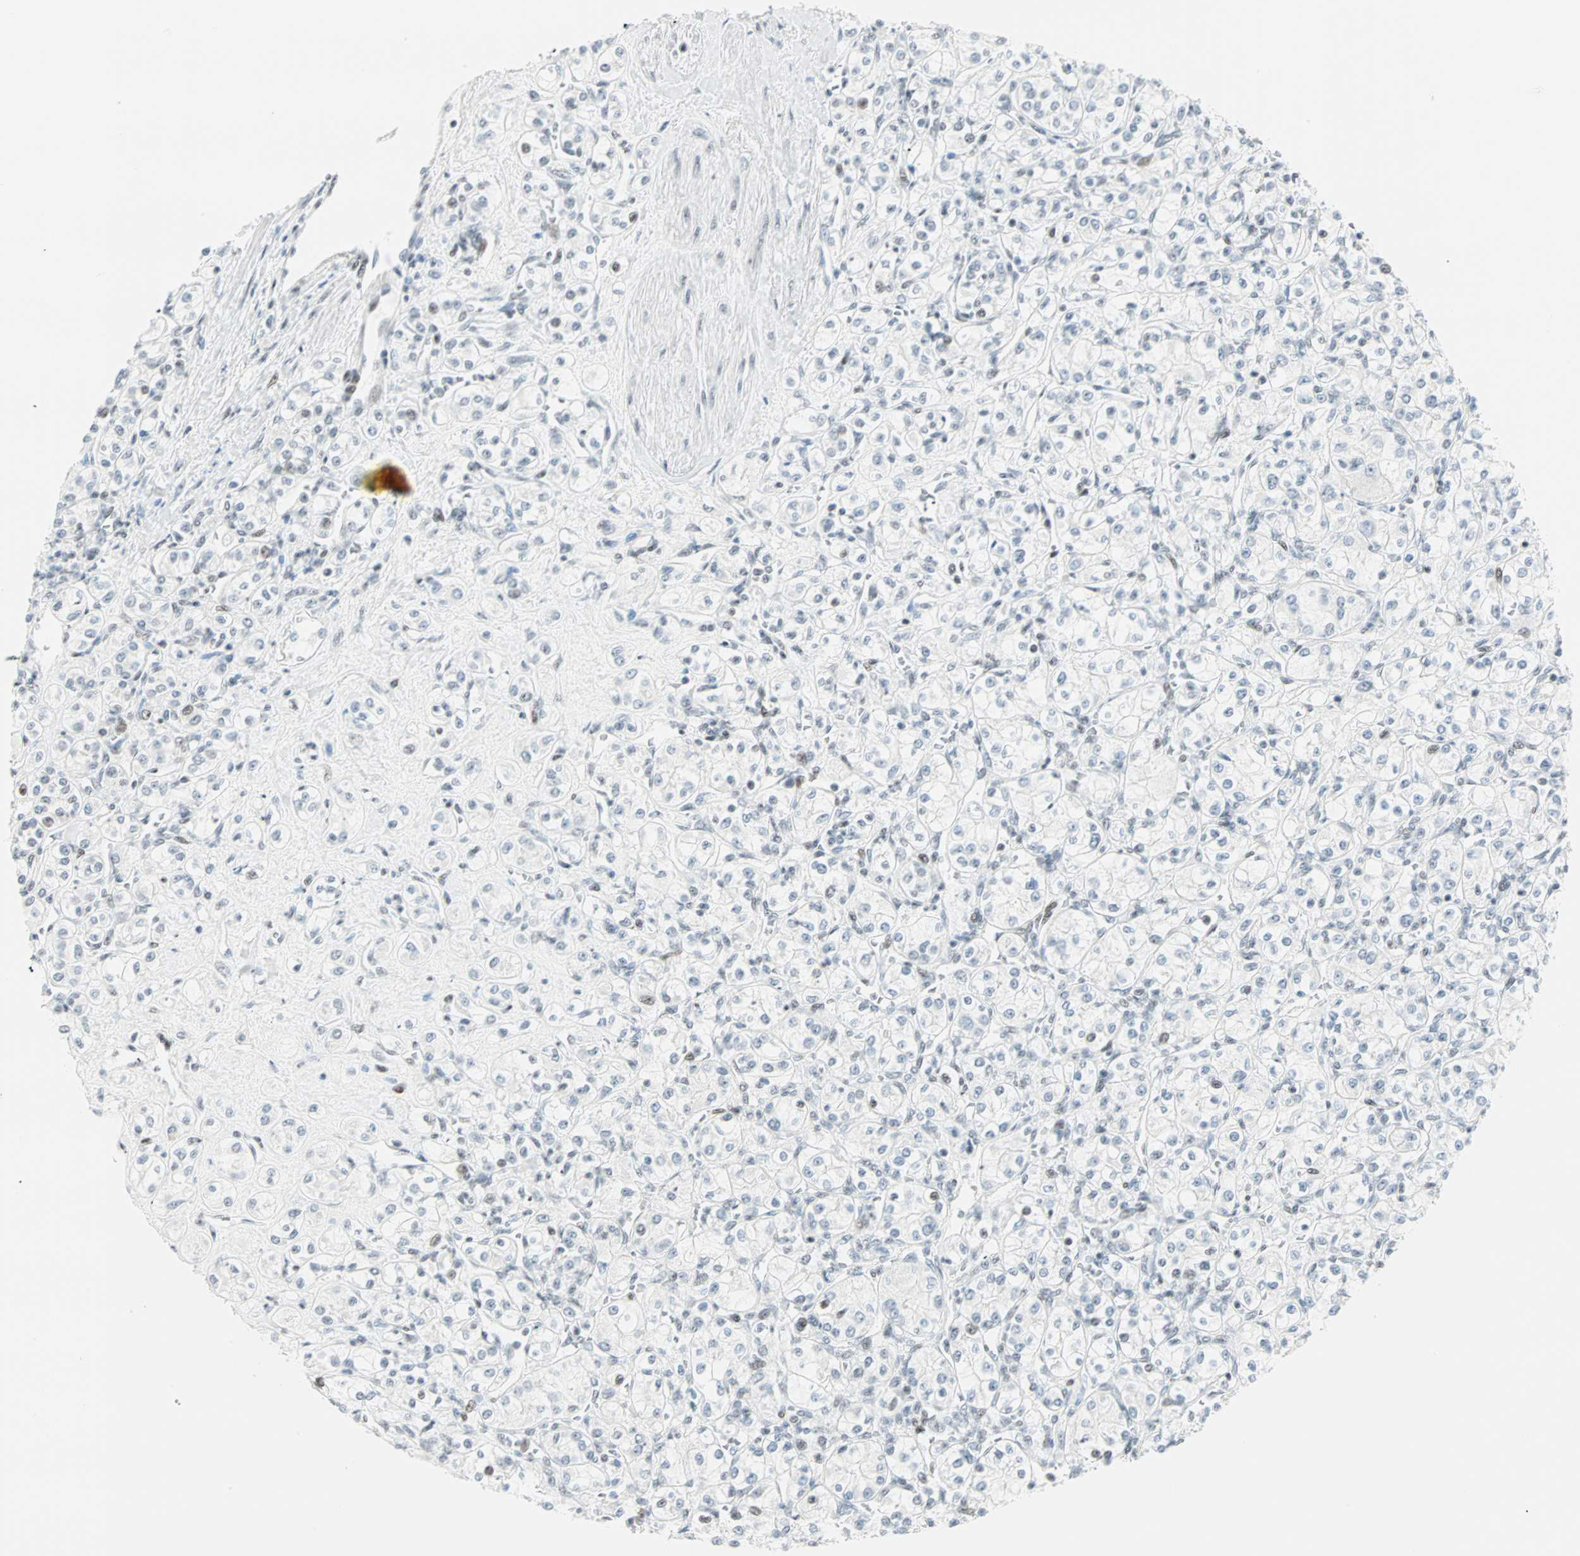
{"staining": {"intensity": "negative", "quantity": "none", "location": "none"}, "tissue": "renal cancer", "cell_type": "Tumor cells", "image_type": "cancer", "snomed": [{"axis": "morphology", "description": "Adenocarcinoma, NOS"}, {"axis": "topography", "description": "Kidney"}], "caption": "Renal cancer stained for a protein using IHC exhibits no positivity tumor cells.", "gene": "PKNOX1", "patient": {"sex": "male", "age": 77}}